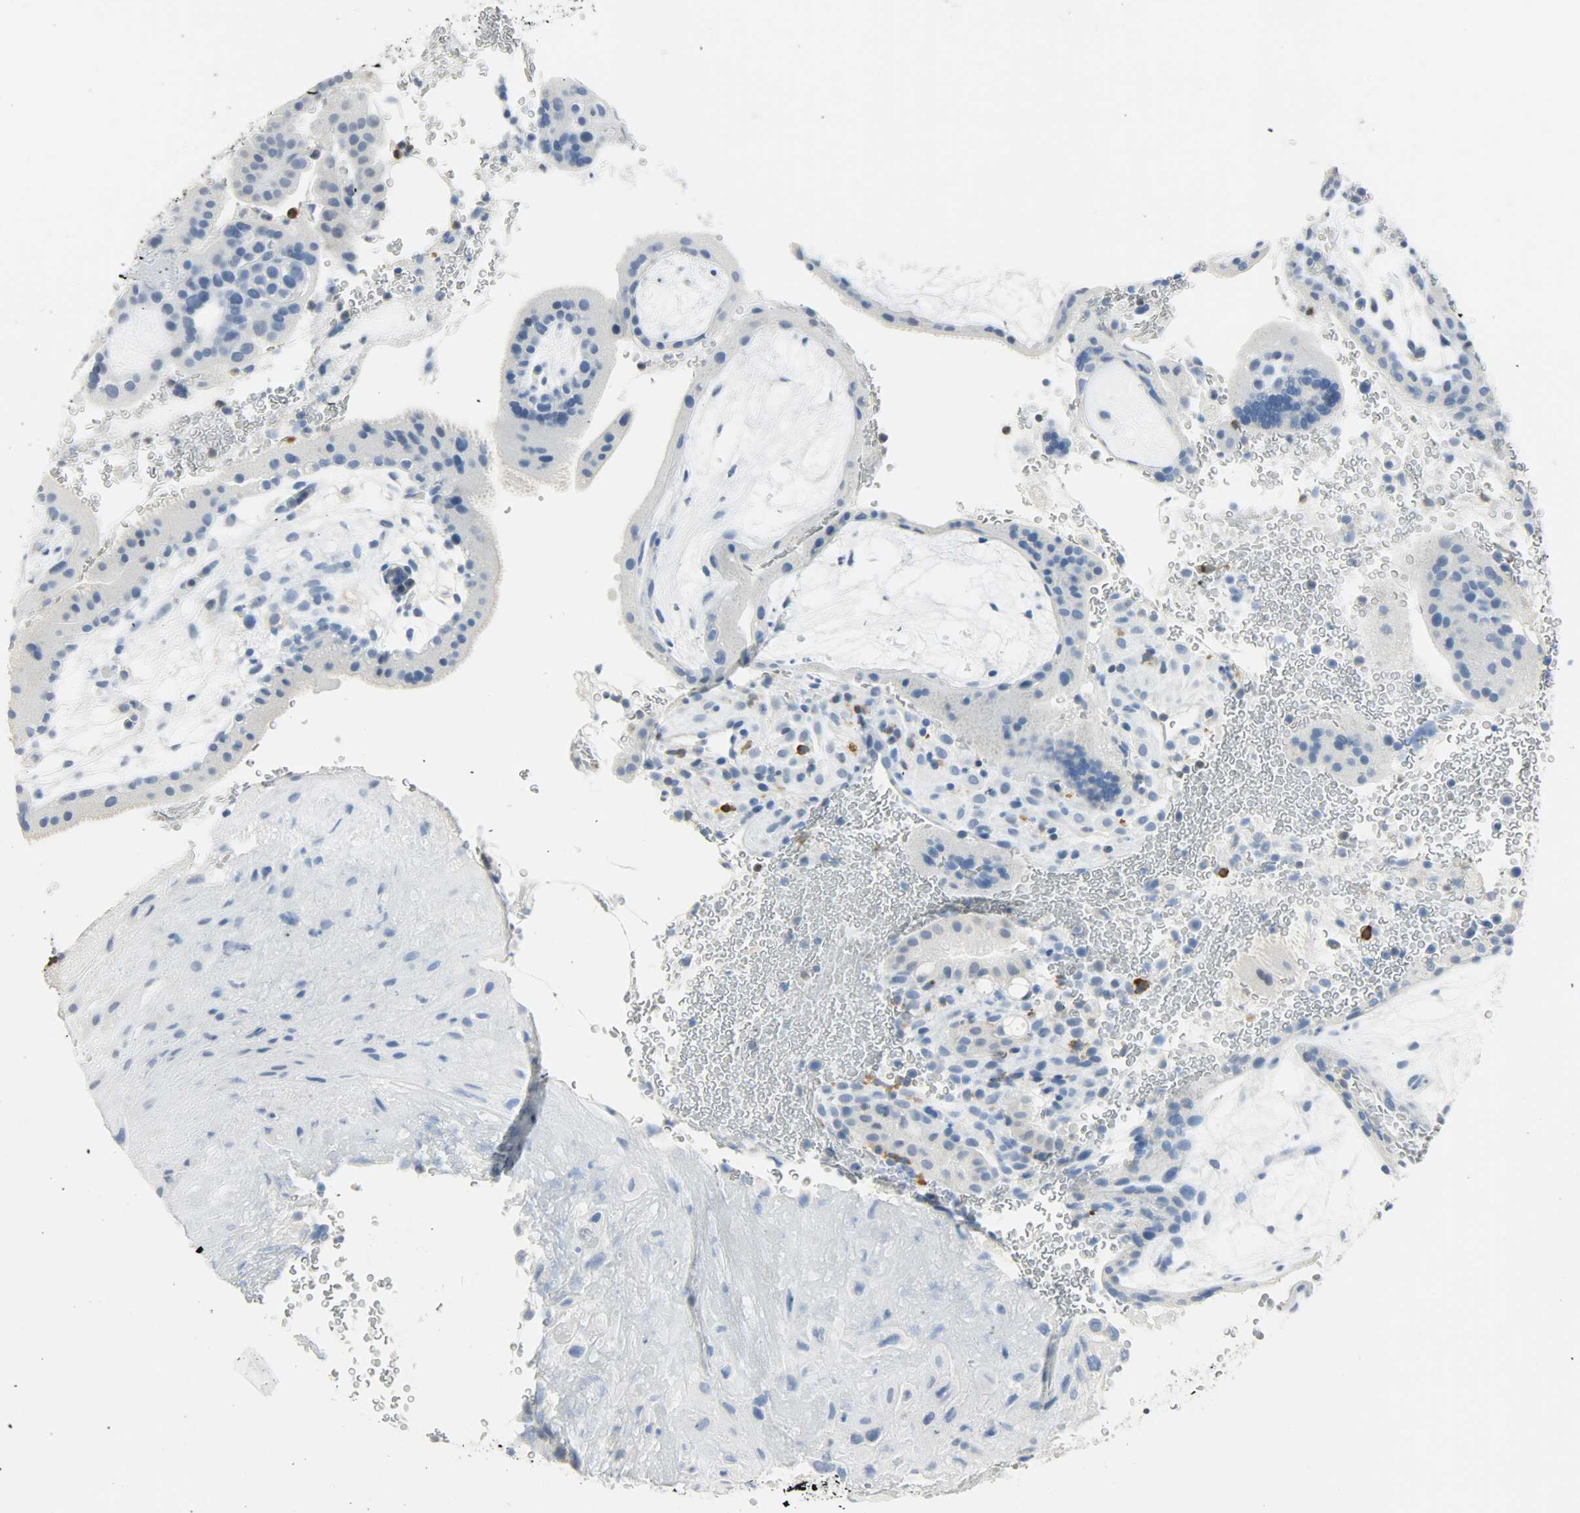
{"staining": {"intensity": "negative", "quantity": "none", "location": "none"}, "tissue": "placenta", "cell_type": "Decidual cells", "image_type": "normal", "snomed": [{"axis": "morphology", "description": "Normal tissue, NOS"}, {"axis": "topography", "description": "Placenta"}], "caption": "DAB immunohistochemical staining of benign placenta shows no significant staining in decidual cells. Nuclei are stained in blue.", "gene": "PTPN6", "patient": {"sex": "female", "age": 19}}